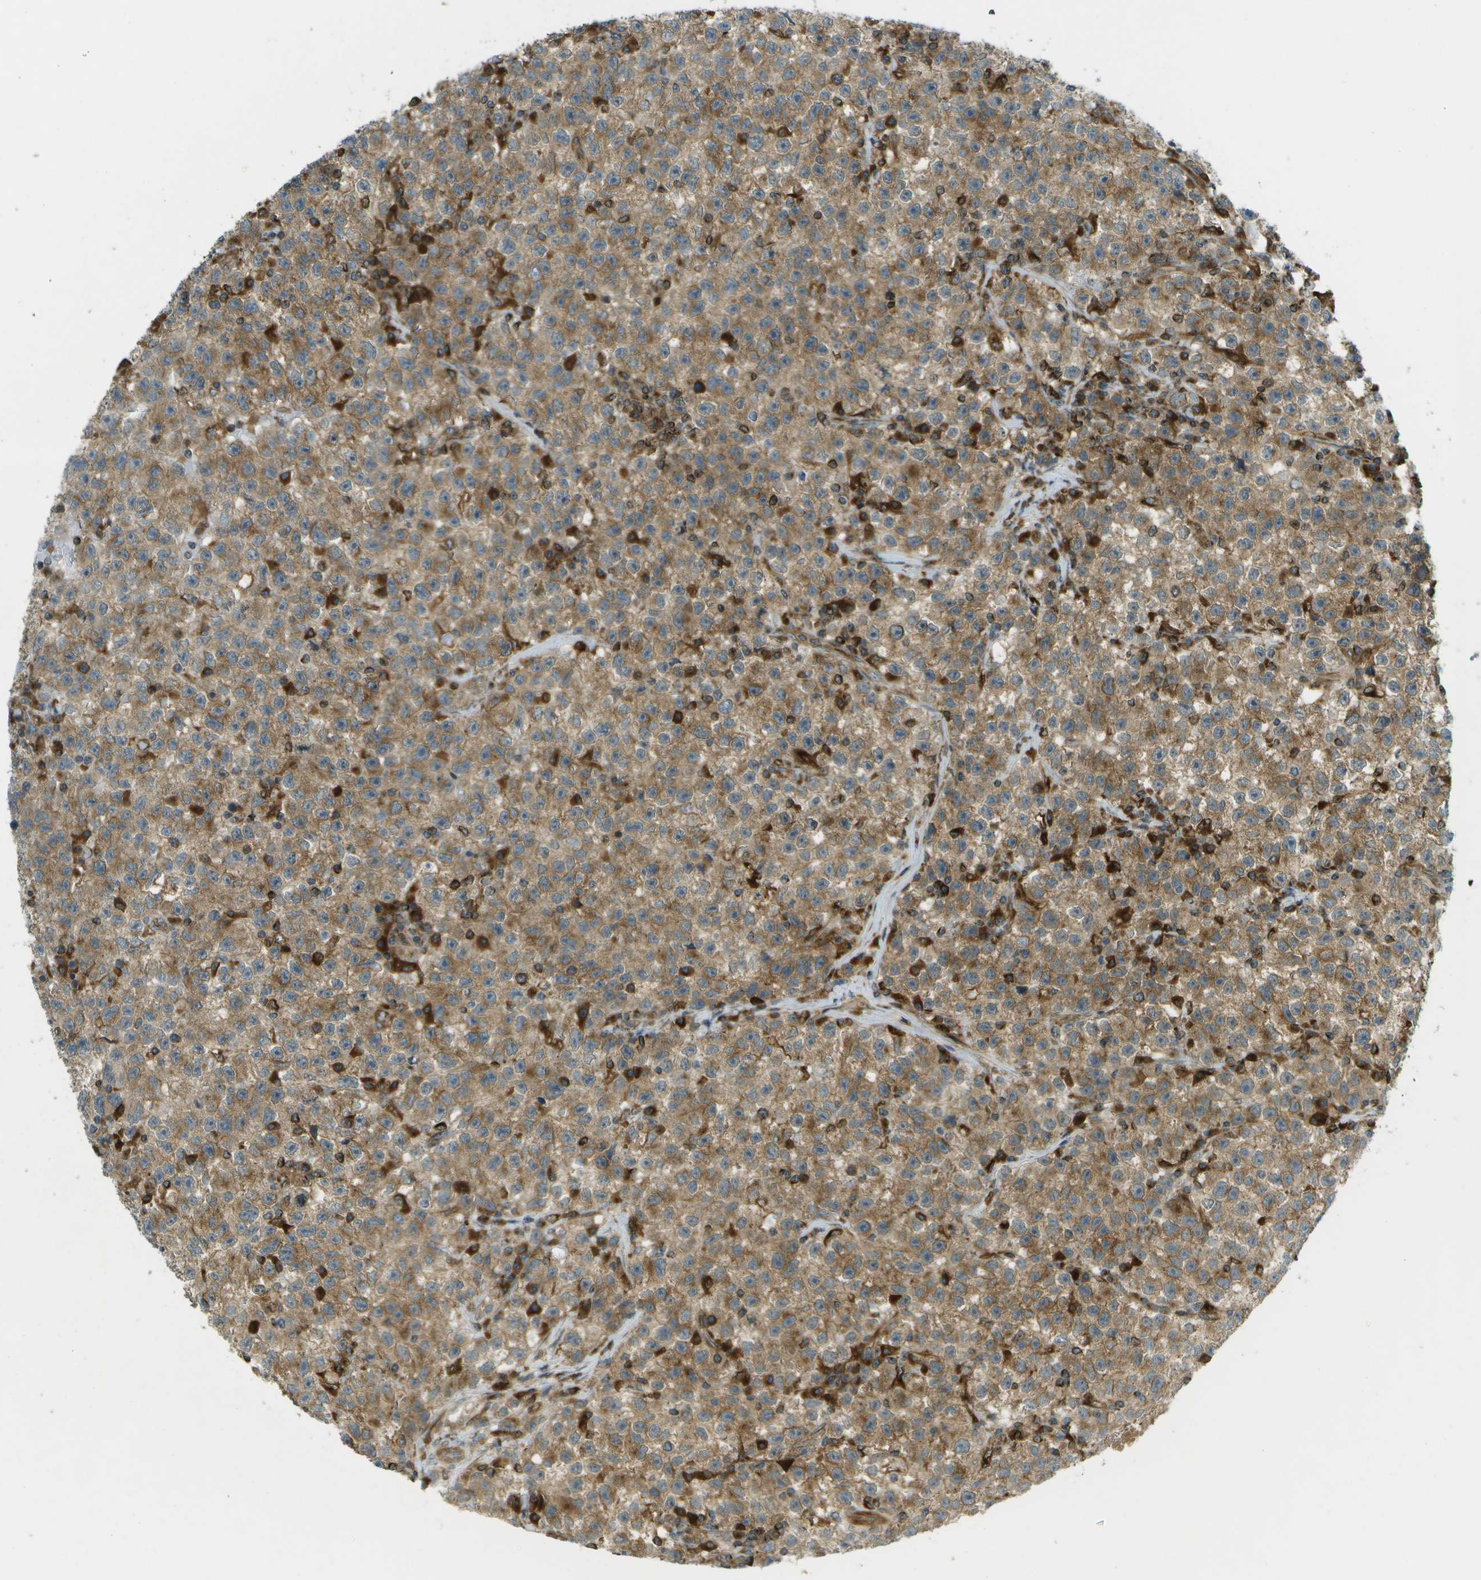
{"staining": {"intensity": "weak", "quantity": ">75%", "location": "cytoplasmic/membranous"}, "tissue": "testis cancer", "cell_type": "Tumor cells", "image_type": "cancer", "snomed": [{"axis": "morphology", "description": "Seminoma, NOS"}, {"axis": "topography", "description": "Testis"}], "caption": "Protein expression by immunohistochemistry shows weak cytoplasmic/membranous expression in approximately >75% of tumor cells in seminoma (testis). (DAB (3,3'-diaminobenzidine) = brown stain, brightfield microscopy at high magnification).", "gene": "TMTC1", "patient": {"sex": "male", "age": 22}}